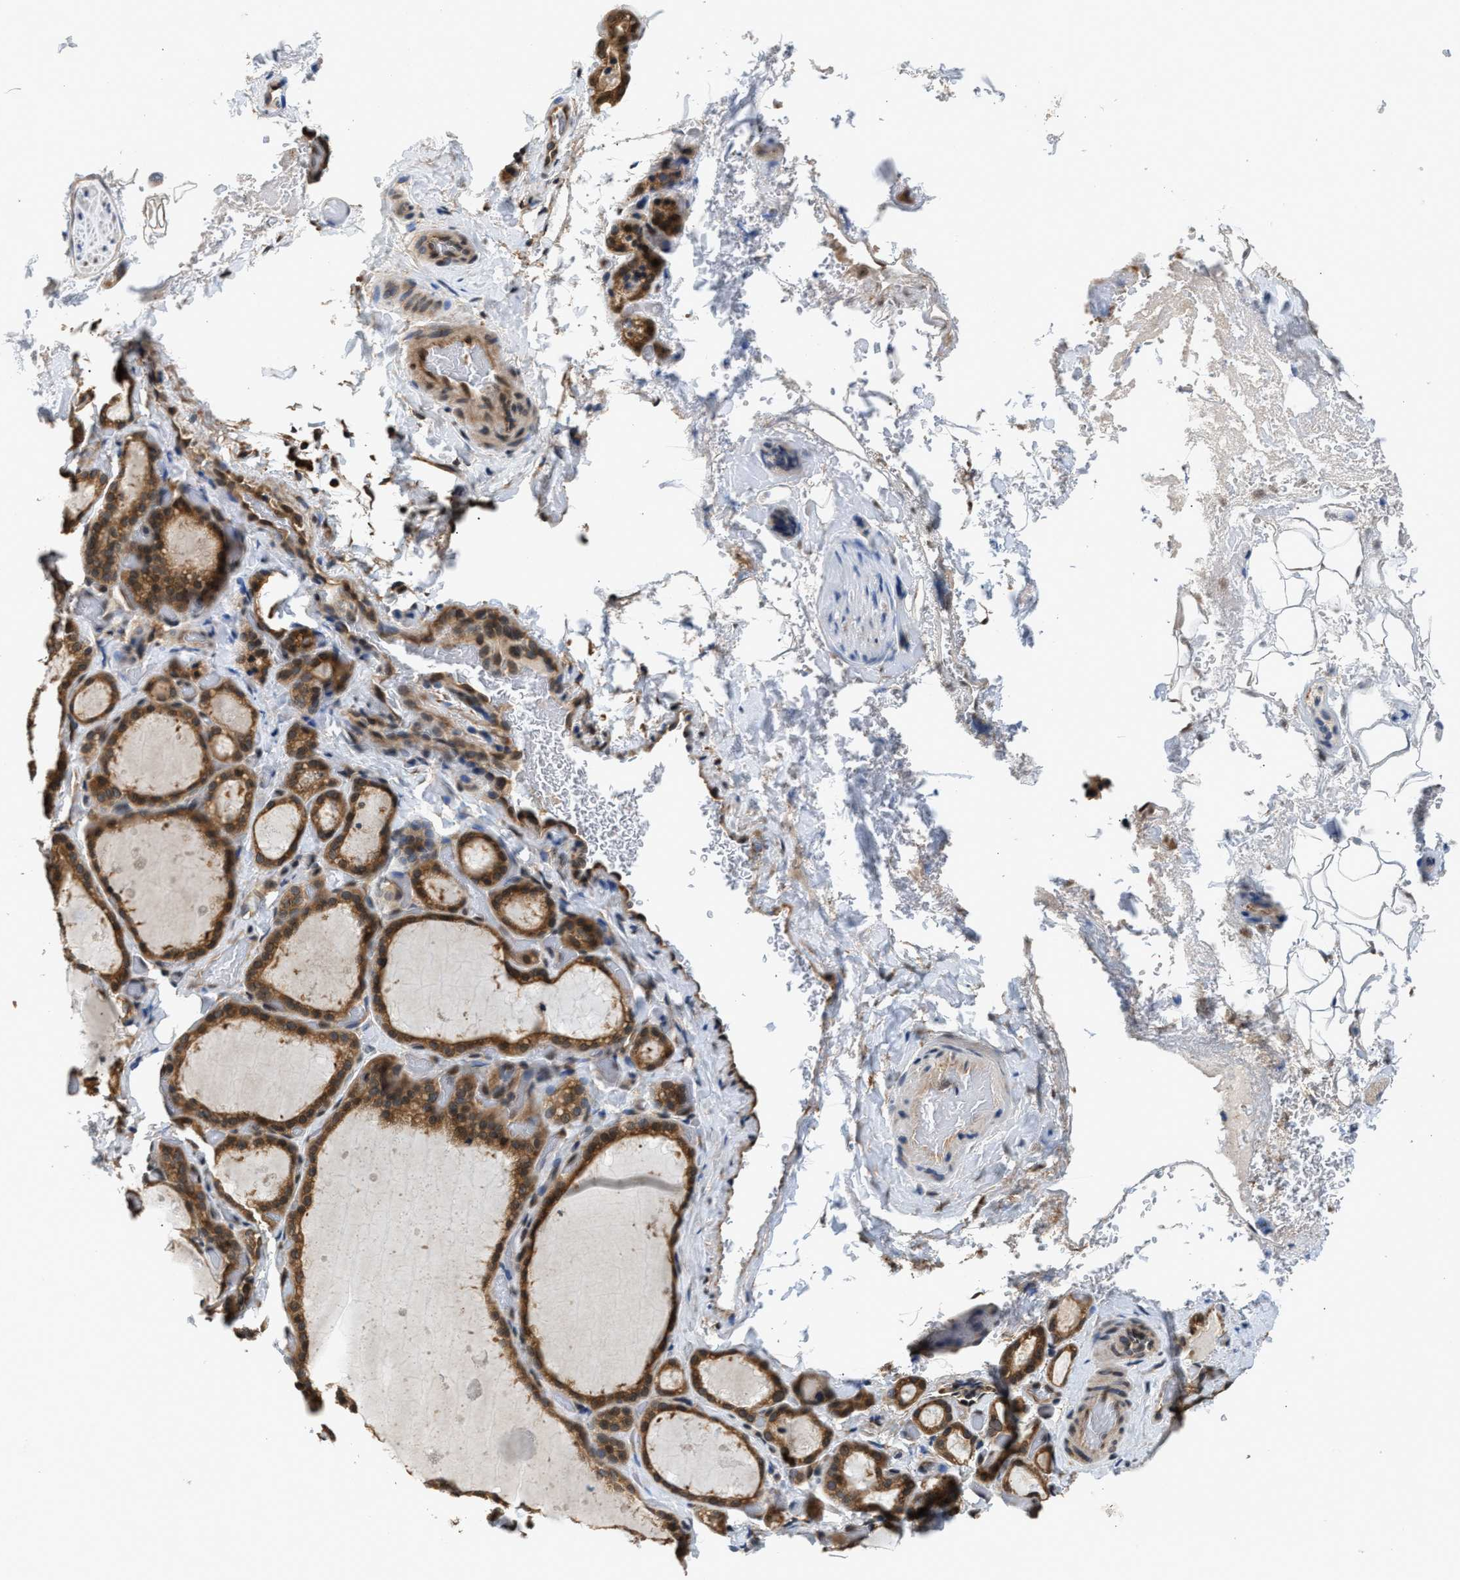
{"staining": {"intensity": "moderate", "quantity": ">75%", "location": "cytoplasmic/membranous,nuclear"}, "tissue": "thyroid gland", "cell_type": "Glandular cells", "image_type": "normal", "snomed": [{"axis": "morphology", "description": "Normal tissue, NOS"}, {"axis": "topography", "description": "Thyroid gland"}], "caption": "Brown immunohistochemical staining in normal human thyroid gland shows moderate cytoplasmic/membranous,nuclear expression in approximately >75% of glandular cells. The protein is stained brown, and the nuclei are stained in blue (DAB IHC with brightfield microscopy, high magnification).", "gene": "RAB29", "patient": {"sex": "female", "age": 44}}